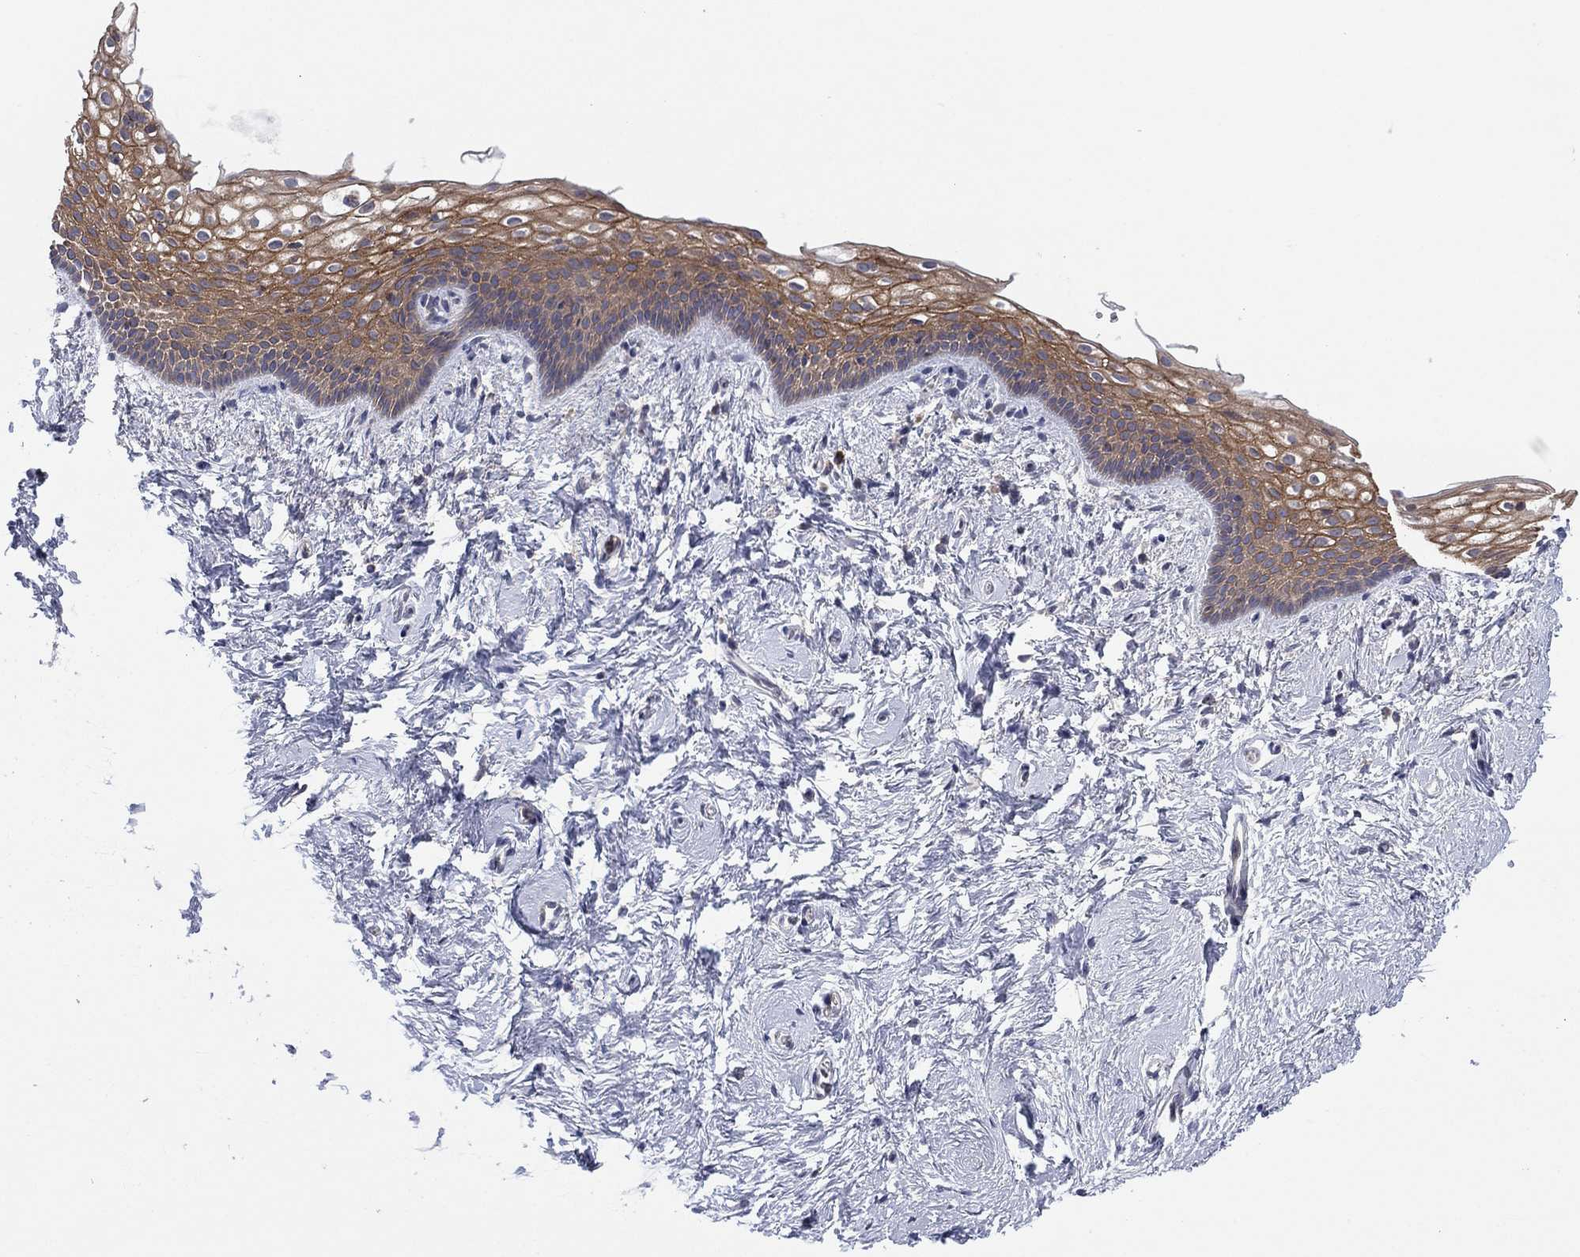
{"staining": {"intensity": "strong", "quantity": "25%-75%", "location": "cytoplasmic/membranous"}, "tissue": "vagina", "cell_type": "Squamous epithelial cells", "image_type": "normal", "snomed": [{"axis": "morphology", "description": "Normal tissue, NOS"}, {"axis": "topography", "description": "Vagina"}], "caption": "High-magnification brightfield microscopy of benign vagina stained with DAB (brown) and counterstained with hematoxylin (blue). squamous epithelial cells exhibit strong cytoplasmic/membranous positivity is appreciated in about25%-75% of cells.", "gene": "MPP7", "patient": {"sex": "female", "age": 61}}